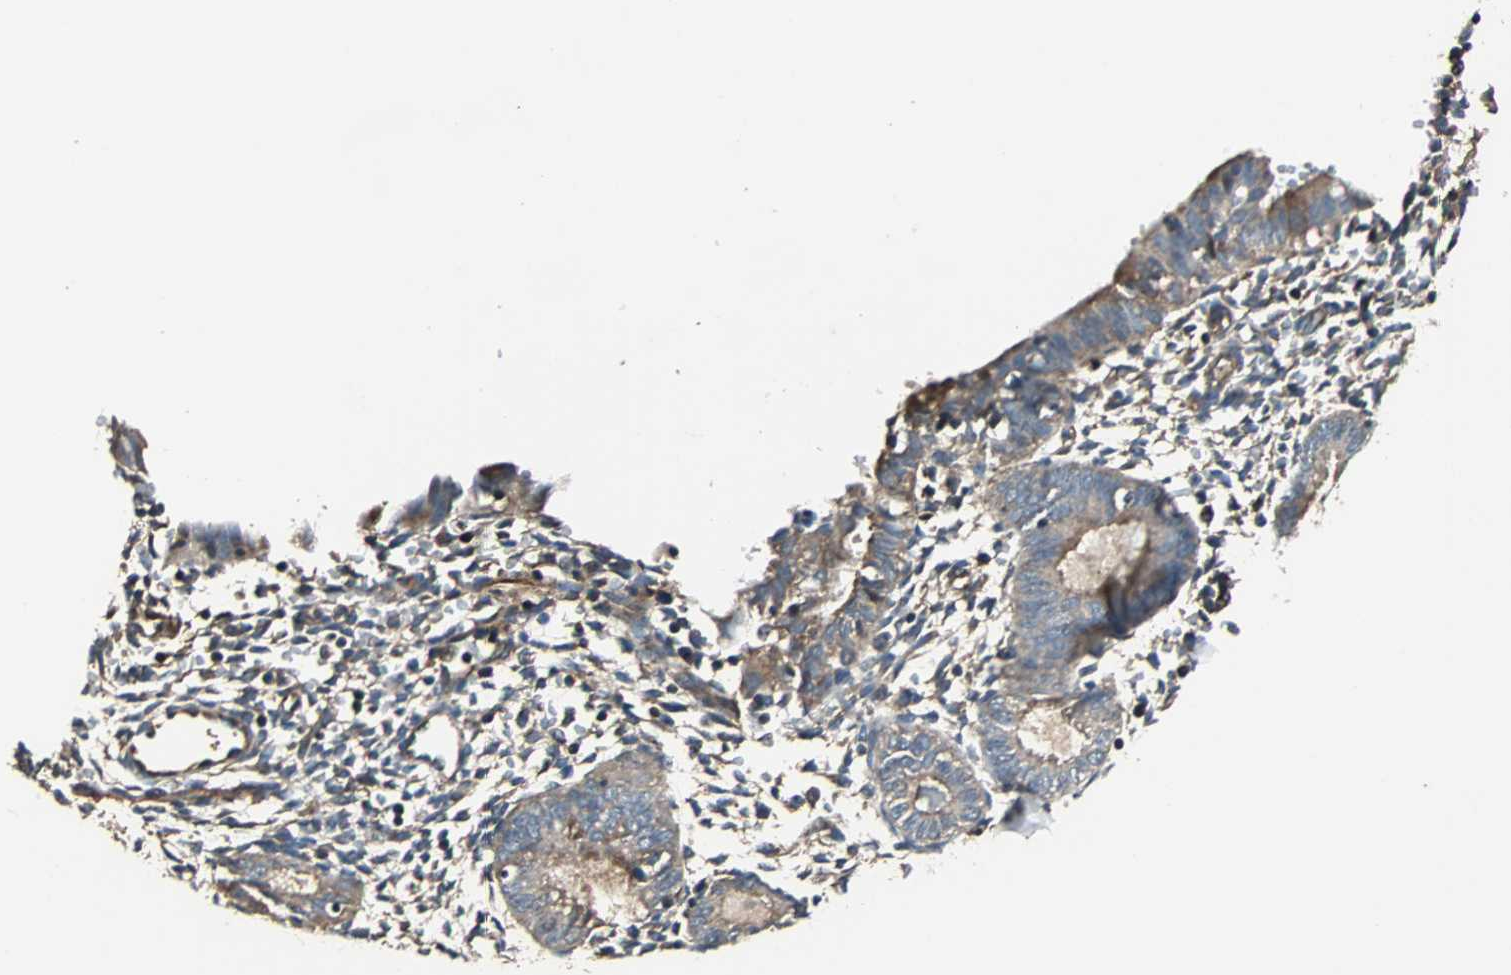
{"staining": {"intensity": "weak", "quantity": ">75%", "location": "cytoplasmic/membranous"}, "tissue": "endometrium", "cell_type": "Cells in endometrial stroma", "image_type": "normal", "snomed": [{"axis": "morphology", "description": "Normal tissue, NOS"}, {"axis": "topography", "description": "Endometrium"}], "caption": "A brown stain shows weak cytoplasmic/membranous positivity of a protein in cells in endometrial stroma of unremarkable endometrium.", "gene": "GCK", "patient": {"sex": "female", "age": 61}}